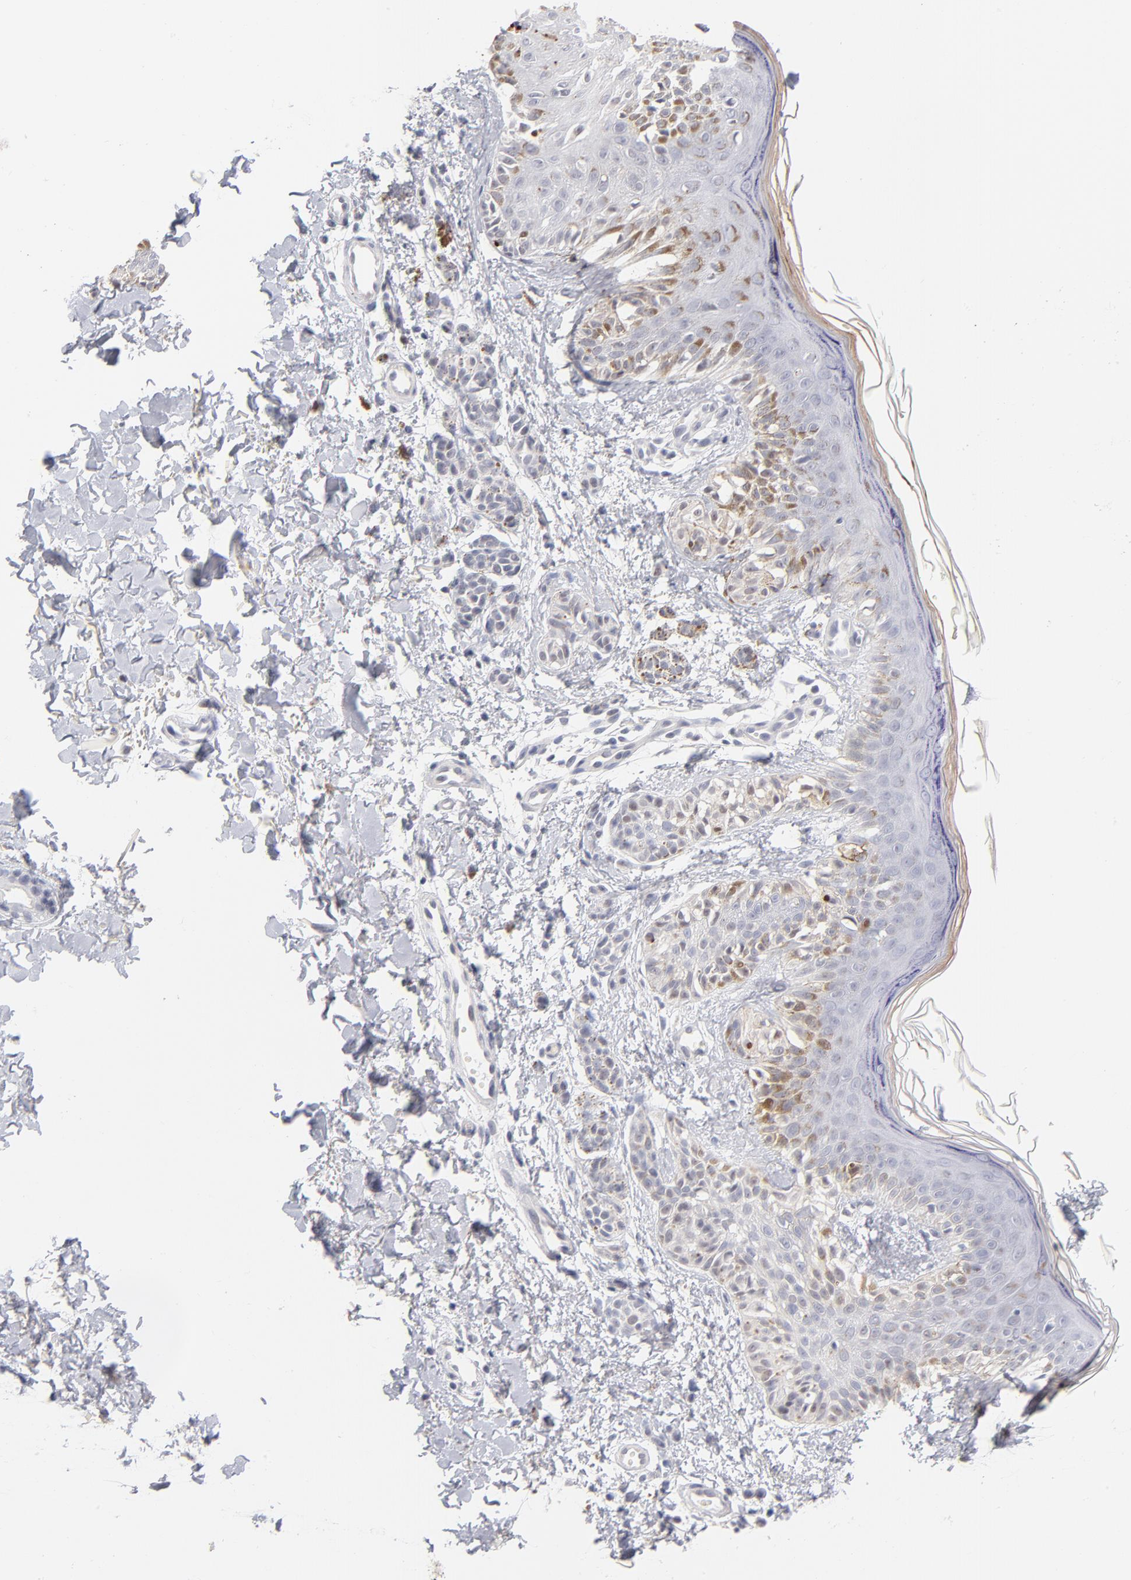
{"staining": {"intensity": "weak", "quantity": "<25%", "location": "nuclear"}, "tissue": "melanoma", "cell_type": "Tumor cells", "image_type": "cancer", "snomed": [{"axis": "morphology", "description": "Normal tissue, NOS"}, {"axis": "morphology", "description": "Malignant melanoma, NOS"}, {"axis": "topography", "description": "Skin"}], "caption": "This micrograph is of melanoma stained with immunohistochemistry (IHC) to label a protein in brown with the nuclei are counter-stained blue. There is no staining in tumor cells.", "gene": "PARP1", "patient": {"sex": "male", "age": 83}}